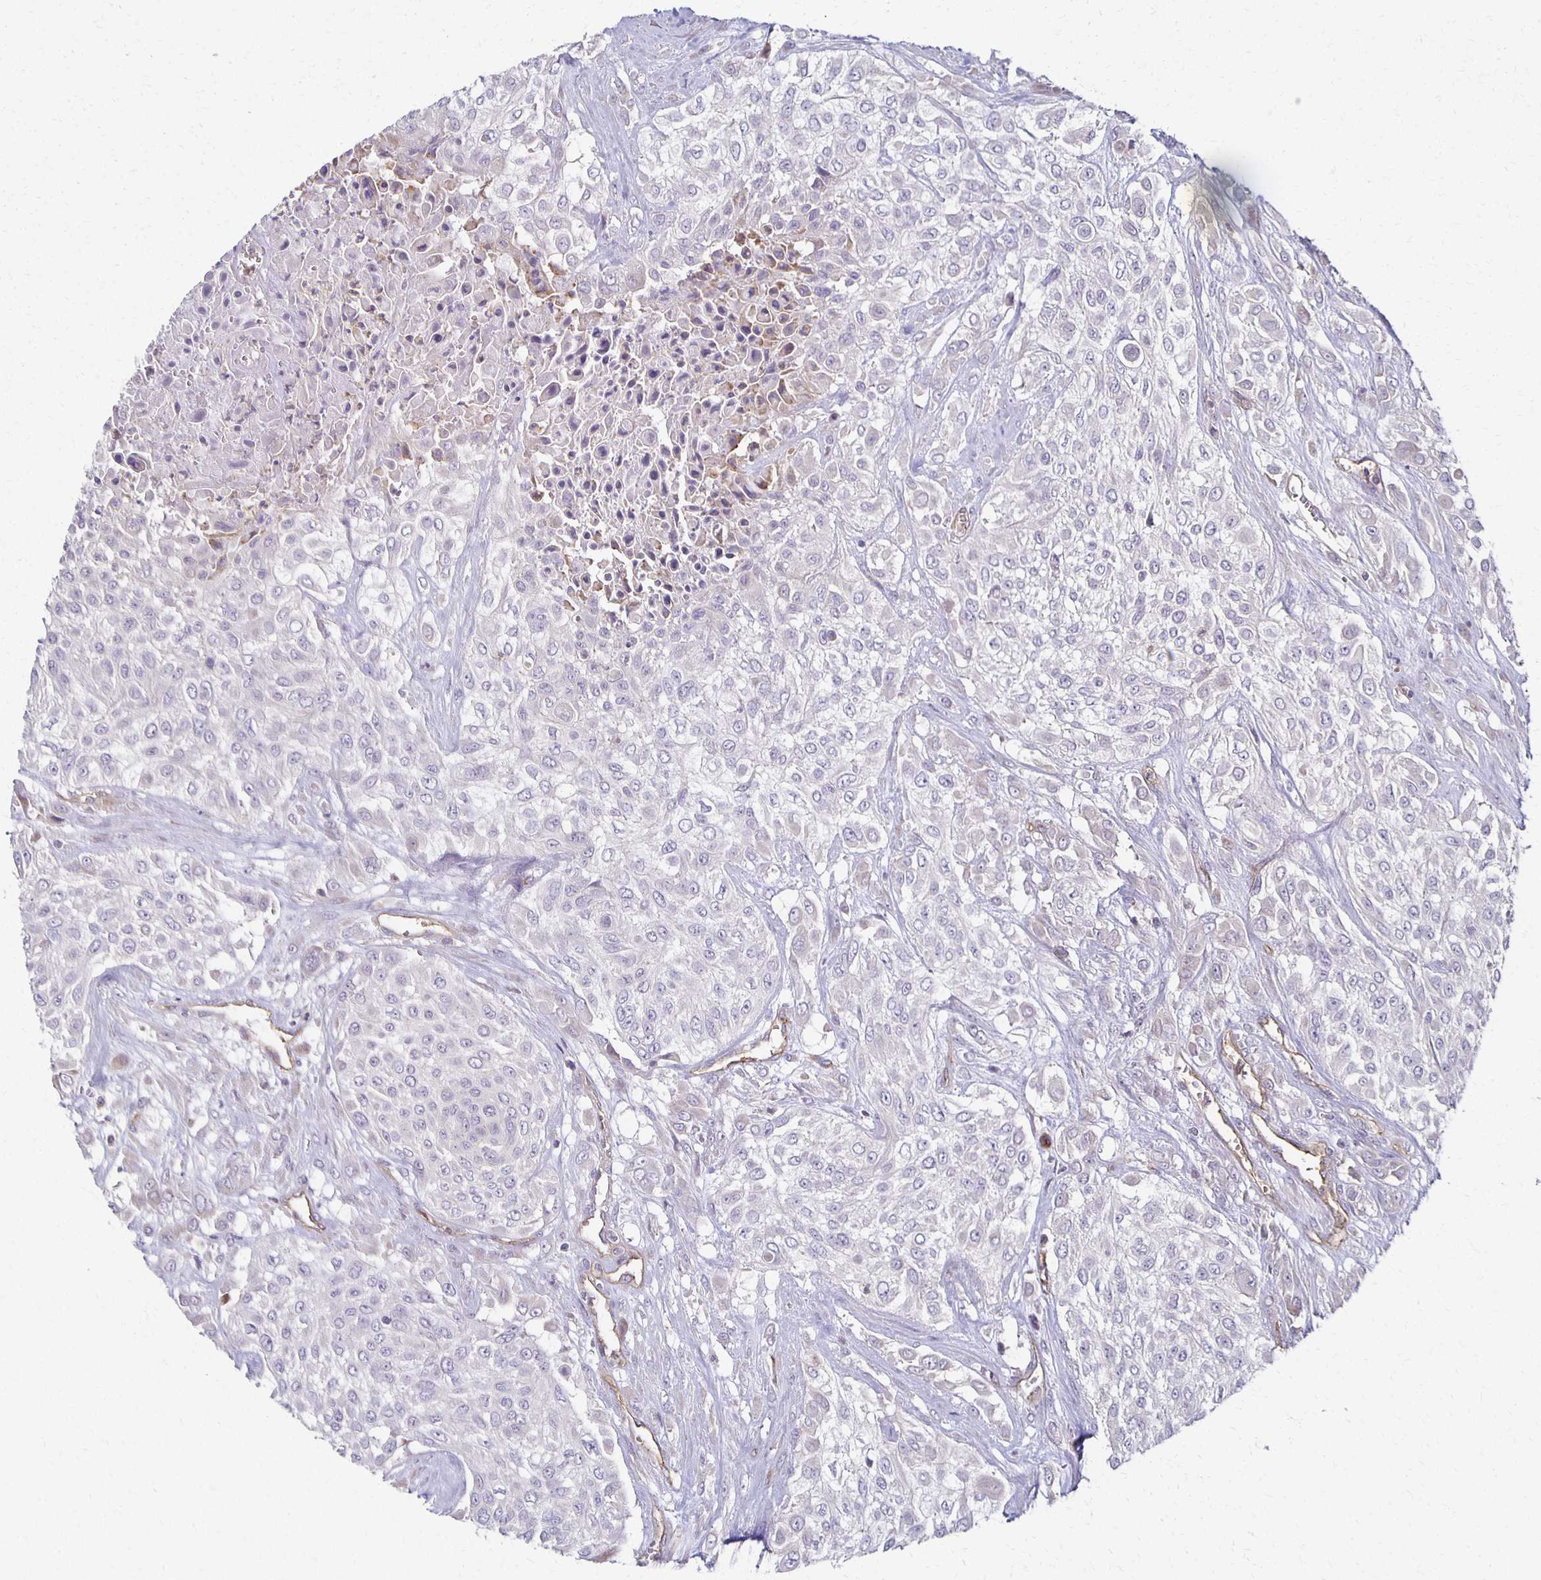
{"staining": {"intensity": "negative", "quantity": "none", "location": "none"}, "tissue": "urothelial cancer", "cell_type": "Tumor cells", "image_type": "cancer", "snomed": [{"axis": "morphology", "description": "Urothelial carcinoma, High grade"}, {"axis": "topography", "description": "Urinary bladder"}], "caption": "This is an immunohistochemistry image of human high-grade urothelial carcinoma. There is no staining in tumor cells.", "gene": "GPX4", "patient": {"sex": "male", "age": 57}}